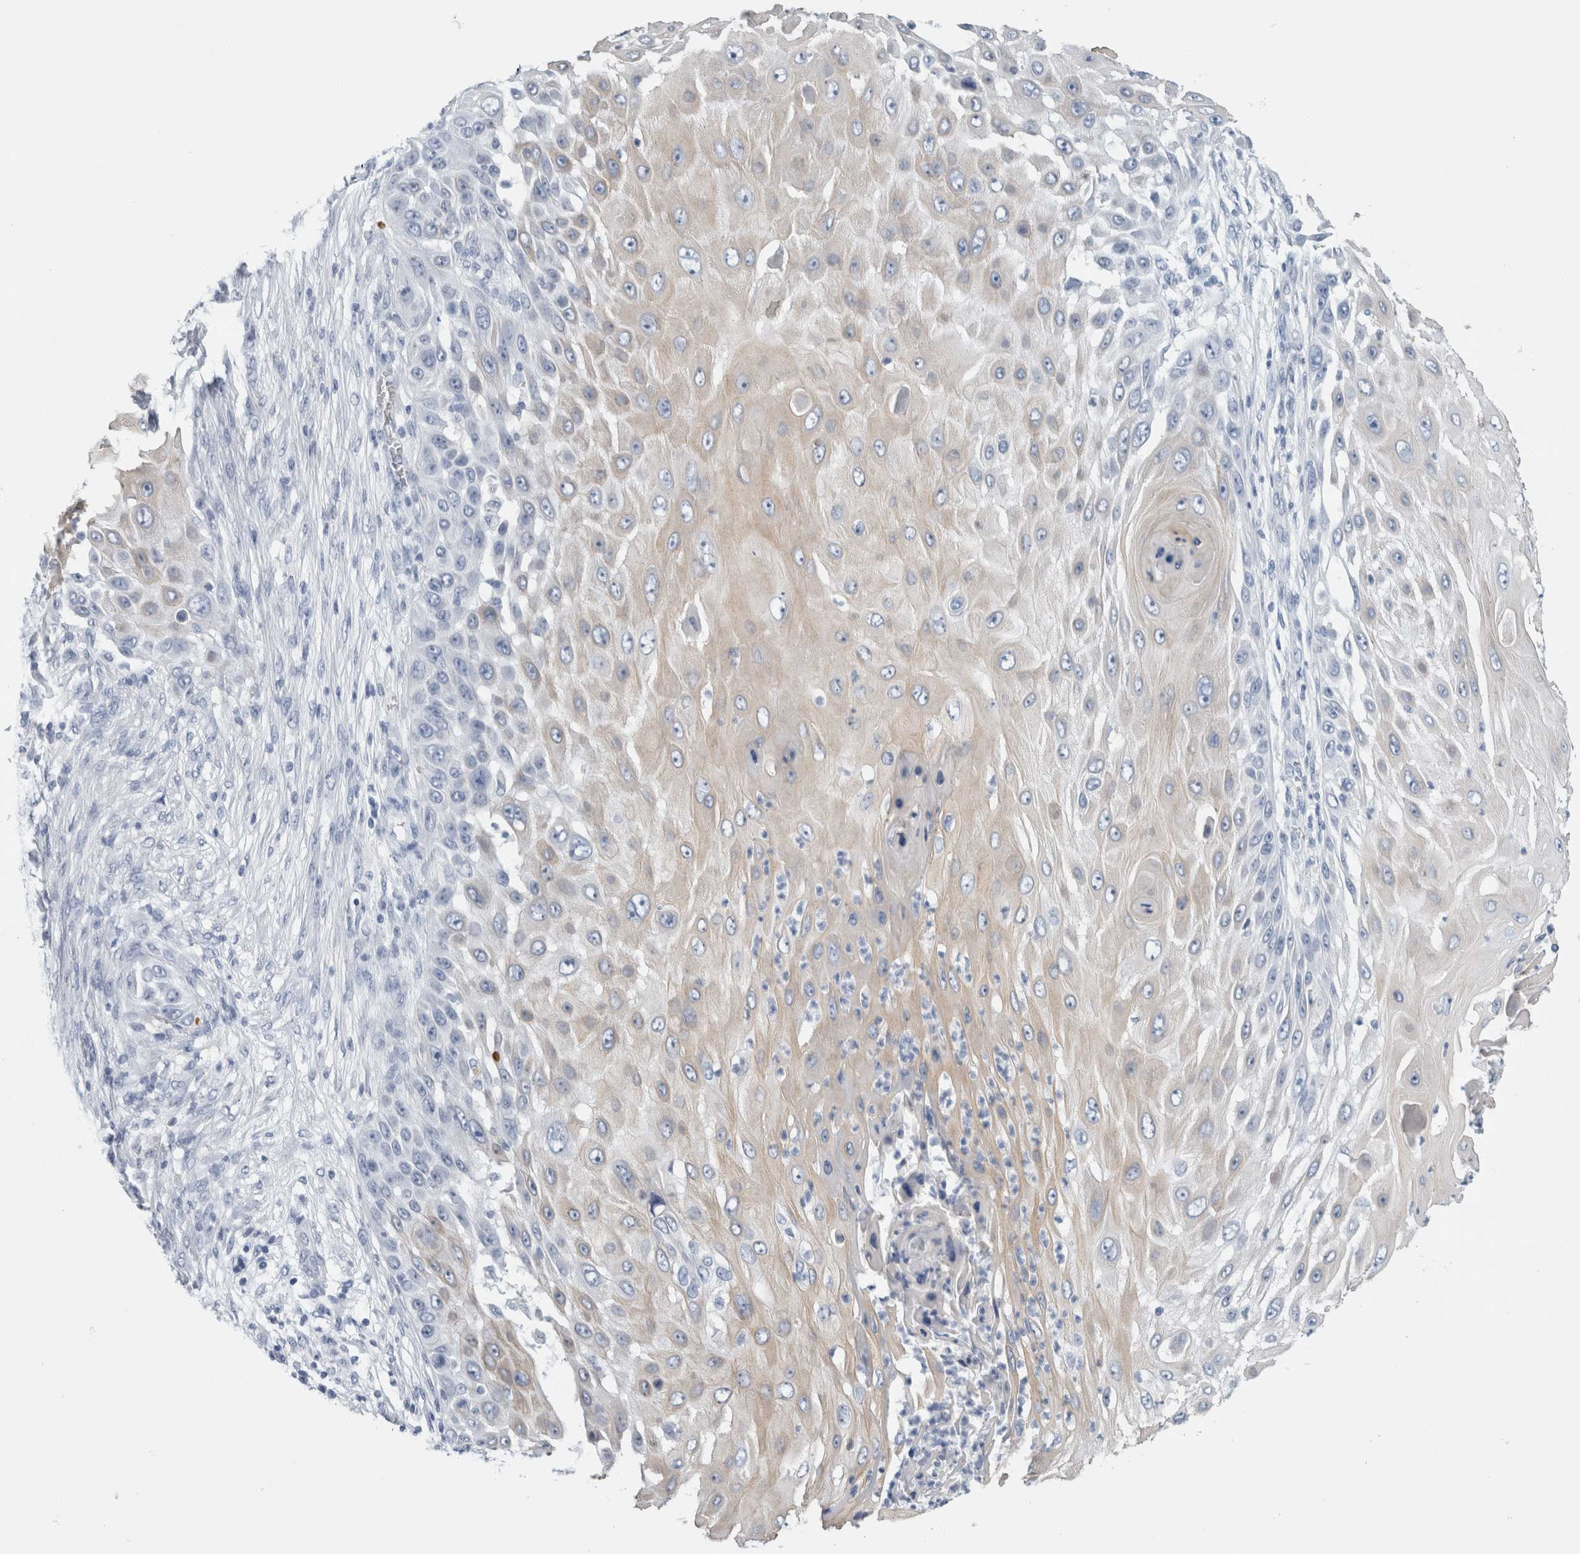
{"staining": {"intensity": "weak", "quantity": "<25%", "location": "cytoplasmic/membranous"}, "tissue": "skin cancer", "cell_type": "Tumor cells", "image_type": "cancer", "snomed": [{"axis": "morphology", "description": "Squamous cell carcinoma, NOS"}, {"axis": "topography", "description": "Skin"}], "caption": "High power microscopy image of an immunohistochemistry histopathology image of skin squamous cell carcinoma, revealing no significant staining in tumor cells.", "gene": "RPH3AL", "patient": {"sex": "female", "age": 44}}